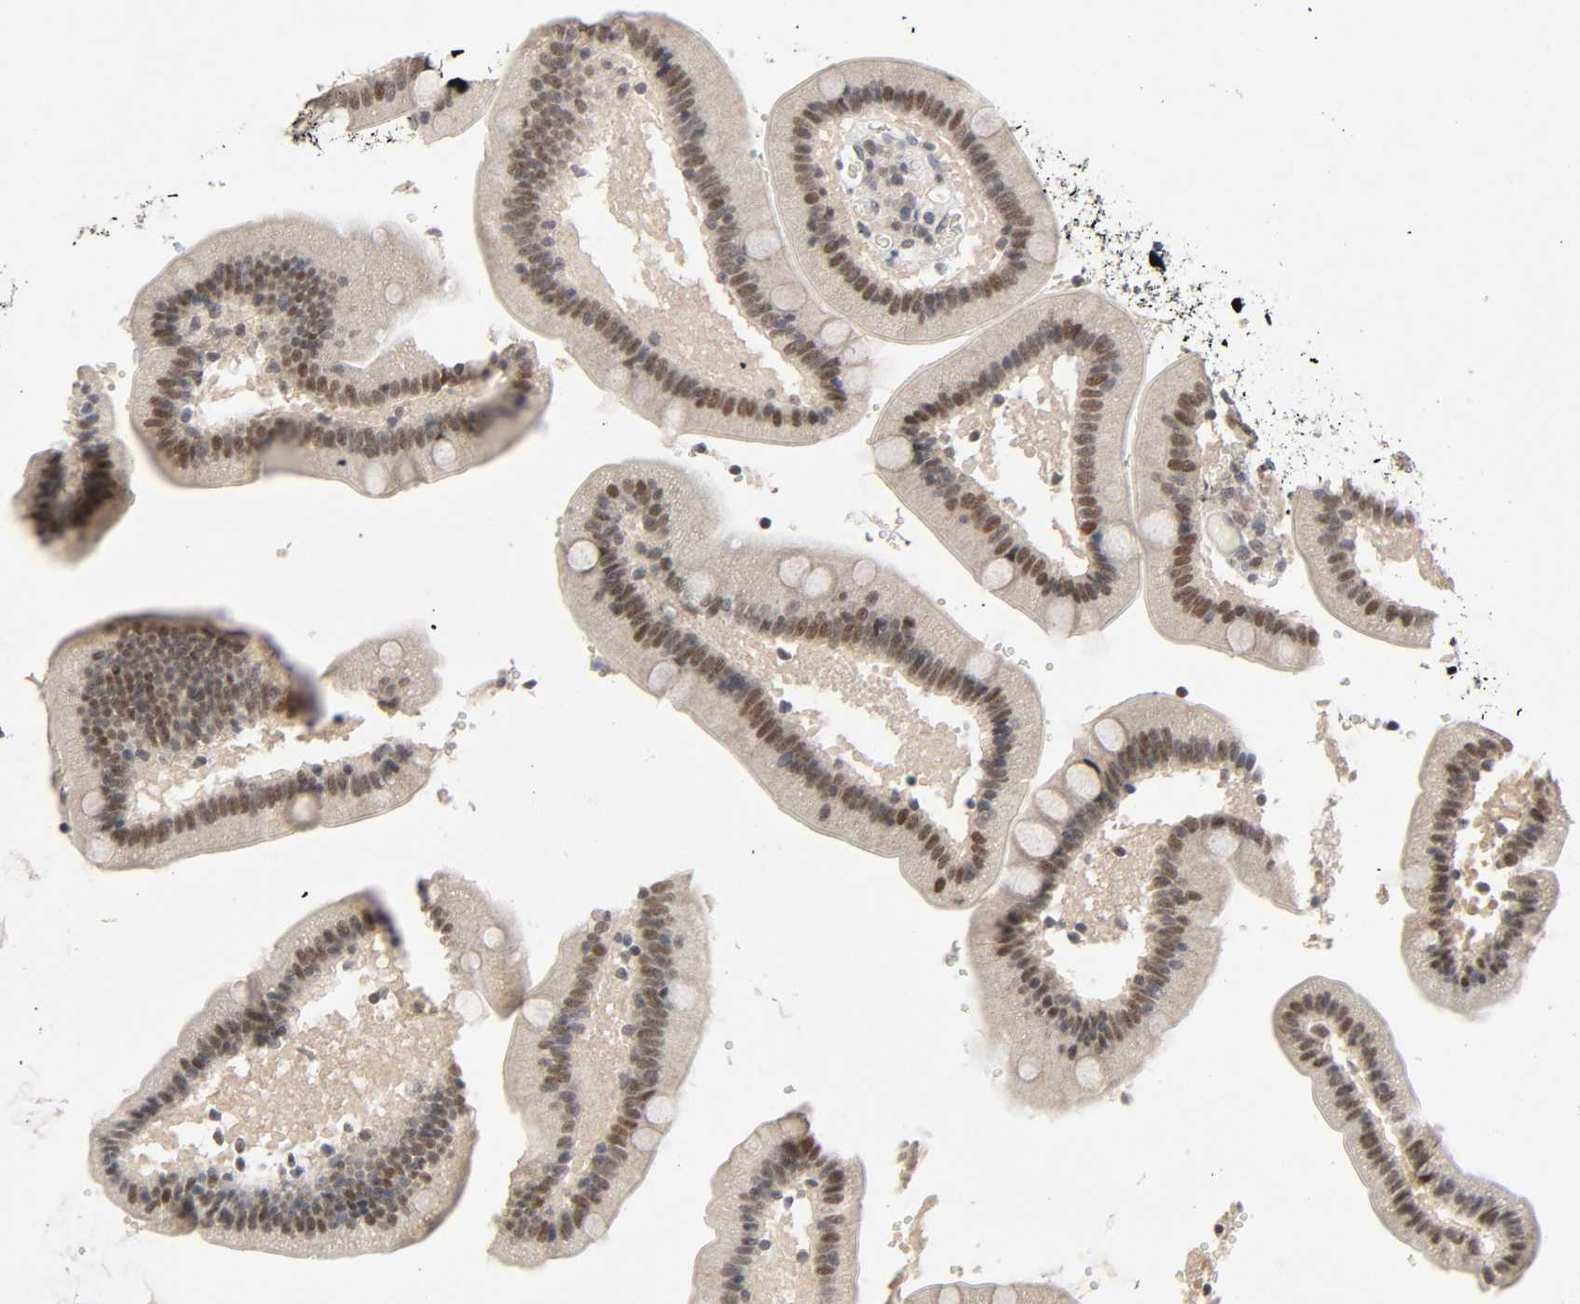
{"staining": {"intensity": "moderate", "quantity": ">75%", "location": "cytoplasmic/membranous,nuclear"}, "tissue": "duodenum", "cell_type": "Glandular cells", "image_type": "normal", "snomed": [{"axis": "morphology", "description": "Normal tissue, NOS"}, {"axis": "topography", "description": "Duodenum"}], "caption": "DAB immunohistochemical staining of normal human duodenum displays moderate cytoplasmic/membranous,nuclear protein expression in about >75% of glandular cells.", "gene": "MAPKAPK5", "patient": {"sex": "male", "age": 66}}